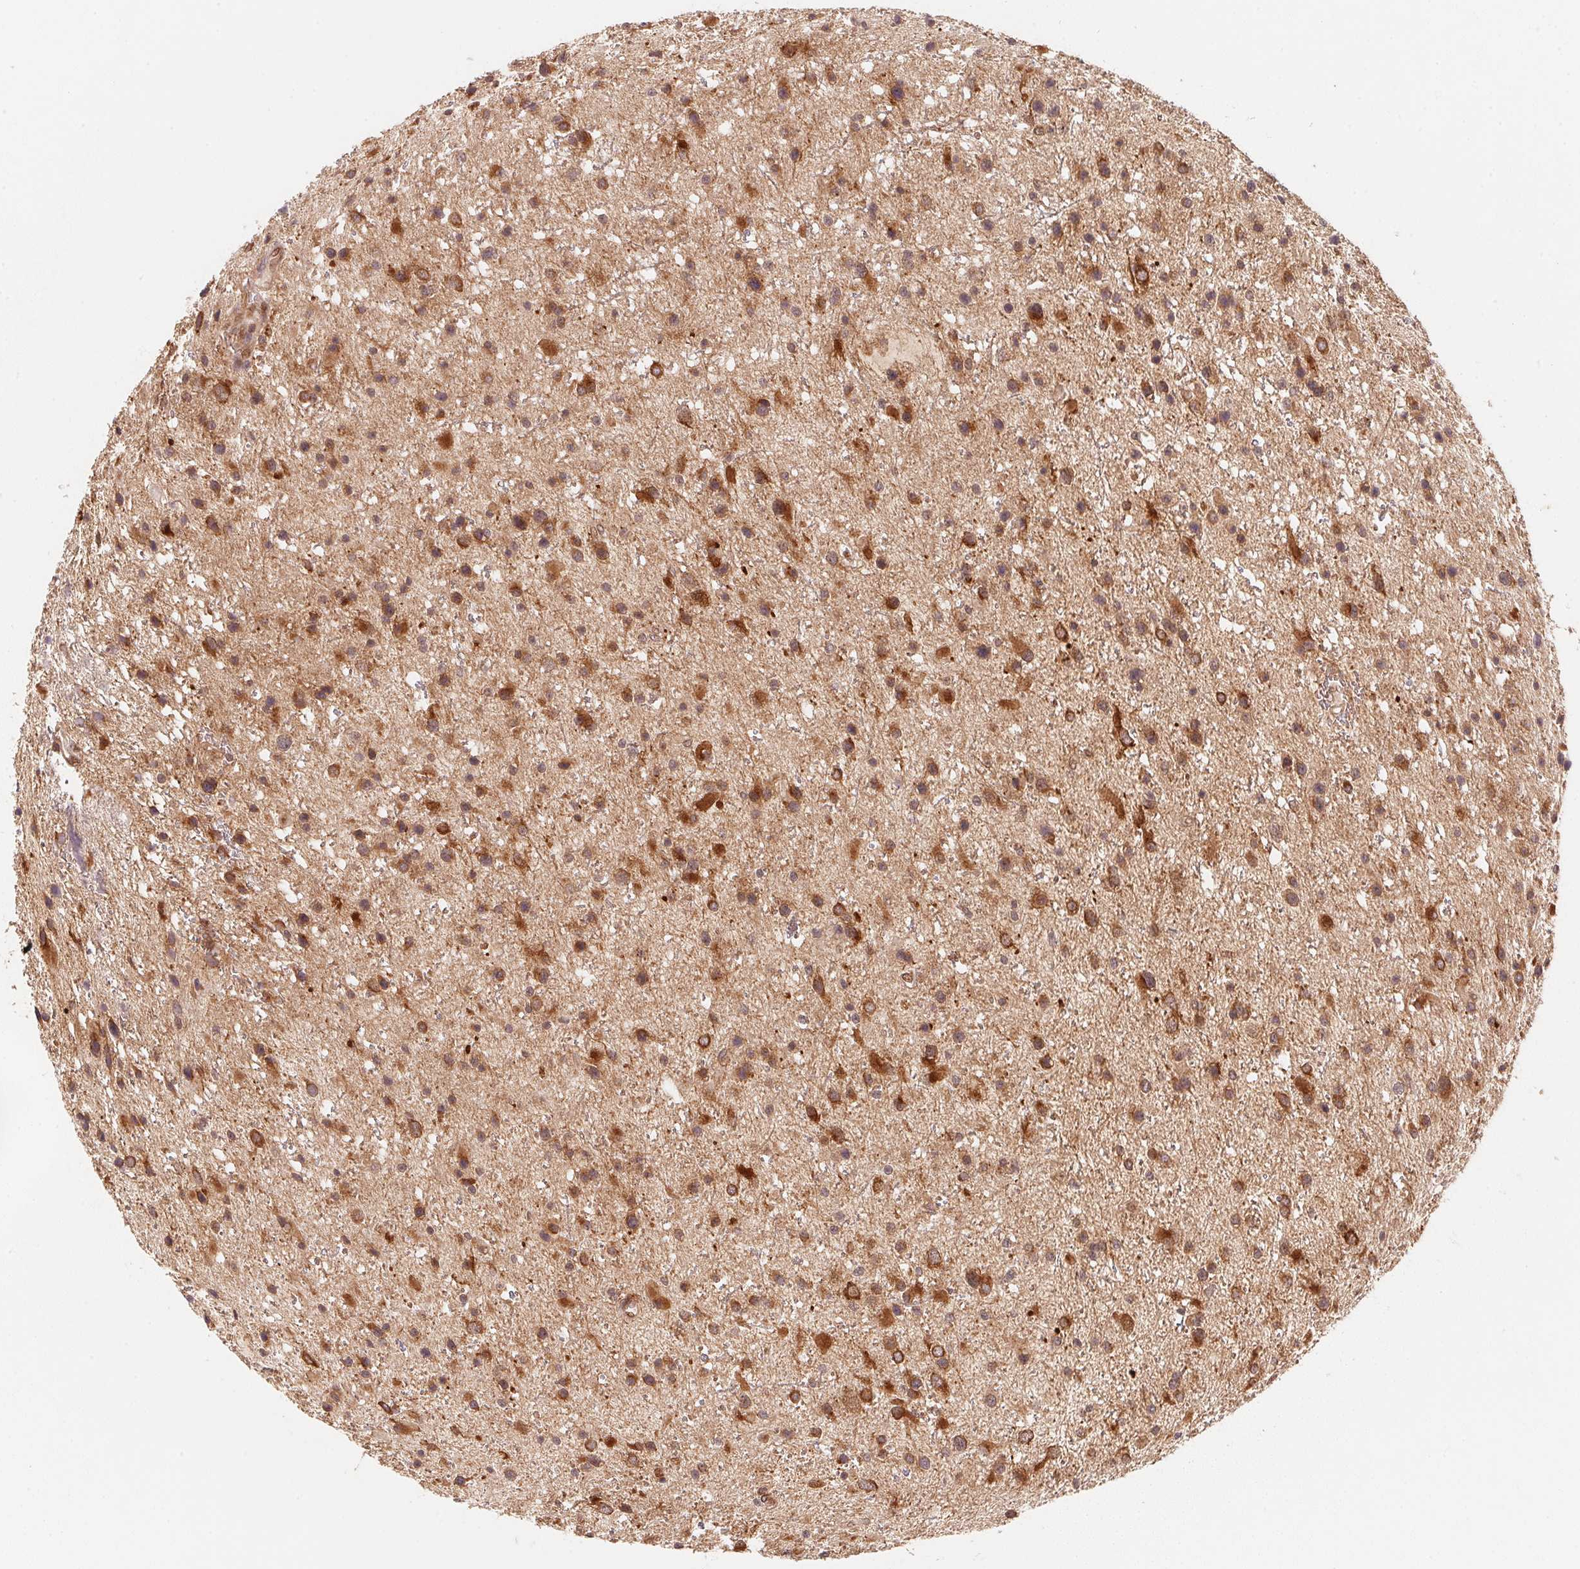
{"staining": {"intensity": "moderate", "quantity": ">75%", "location": "cytoplasmic/membranous,nuclear"}, "tissue": "glioma", "cell_type": "Tumor cells", "image_type": "cancer", "snomed": [{"axis": "morphology", "description": "Glioma, malignant, Low grade"}, {"axis": "topography", "description": "Brain"}], "caption": "A histopathology image showing moderate cytoplasmic/membranous and nuclear positivity in approximately >75% of tumor cells in glioma, as visualized by brown immunohistochemical staining.", "gene": "CCDC102B", "patient": {"sex": "female", "age": 32}}